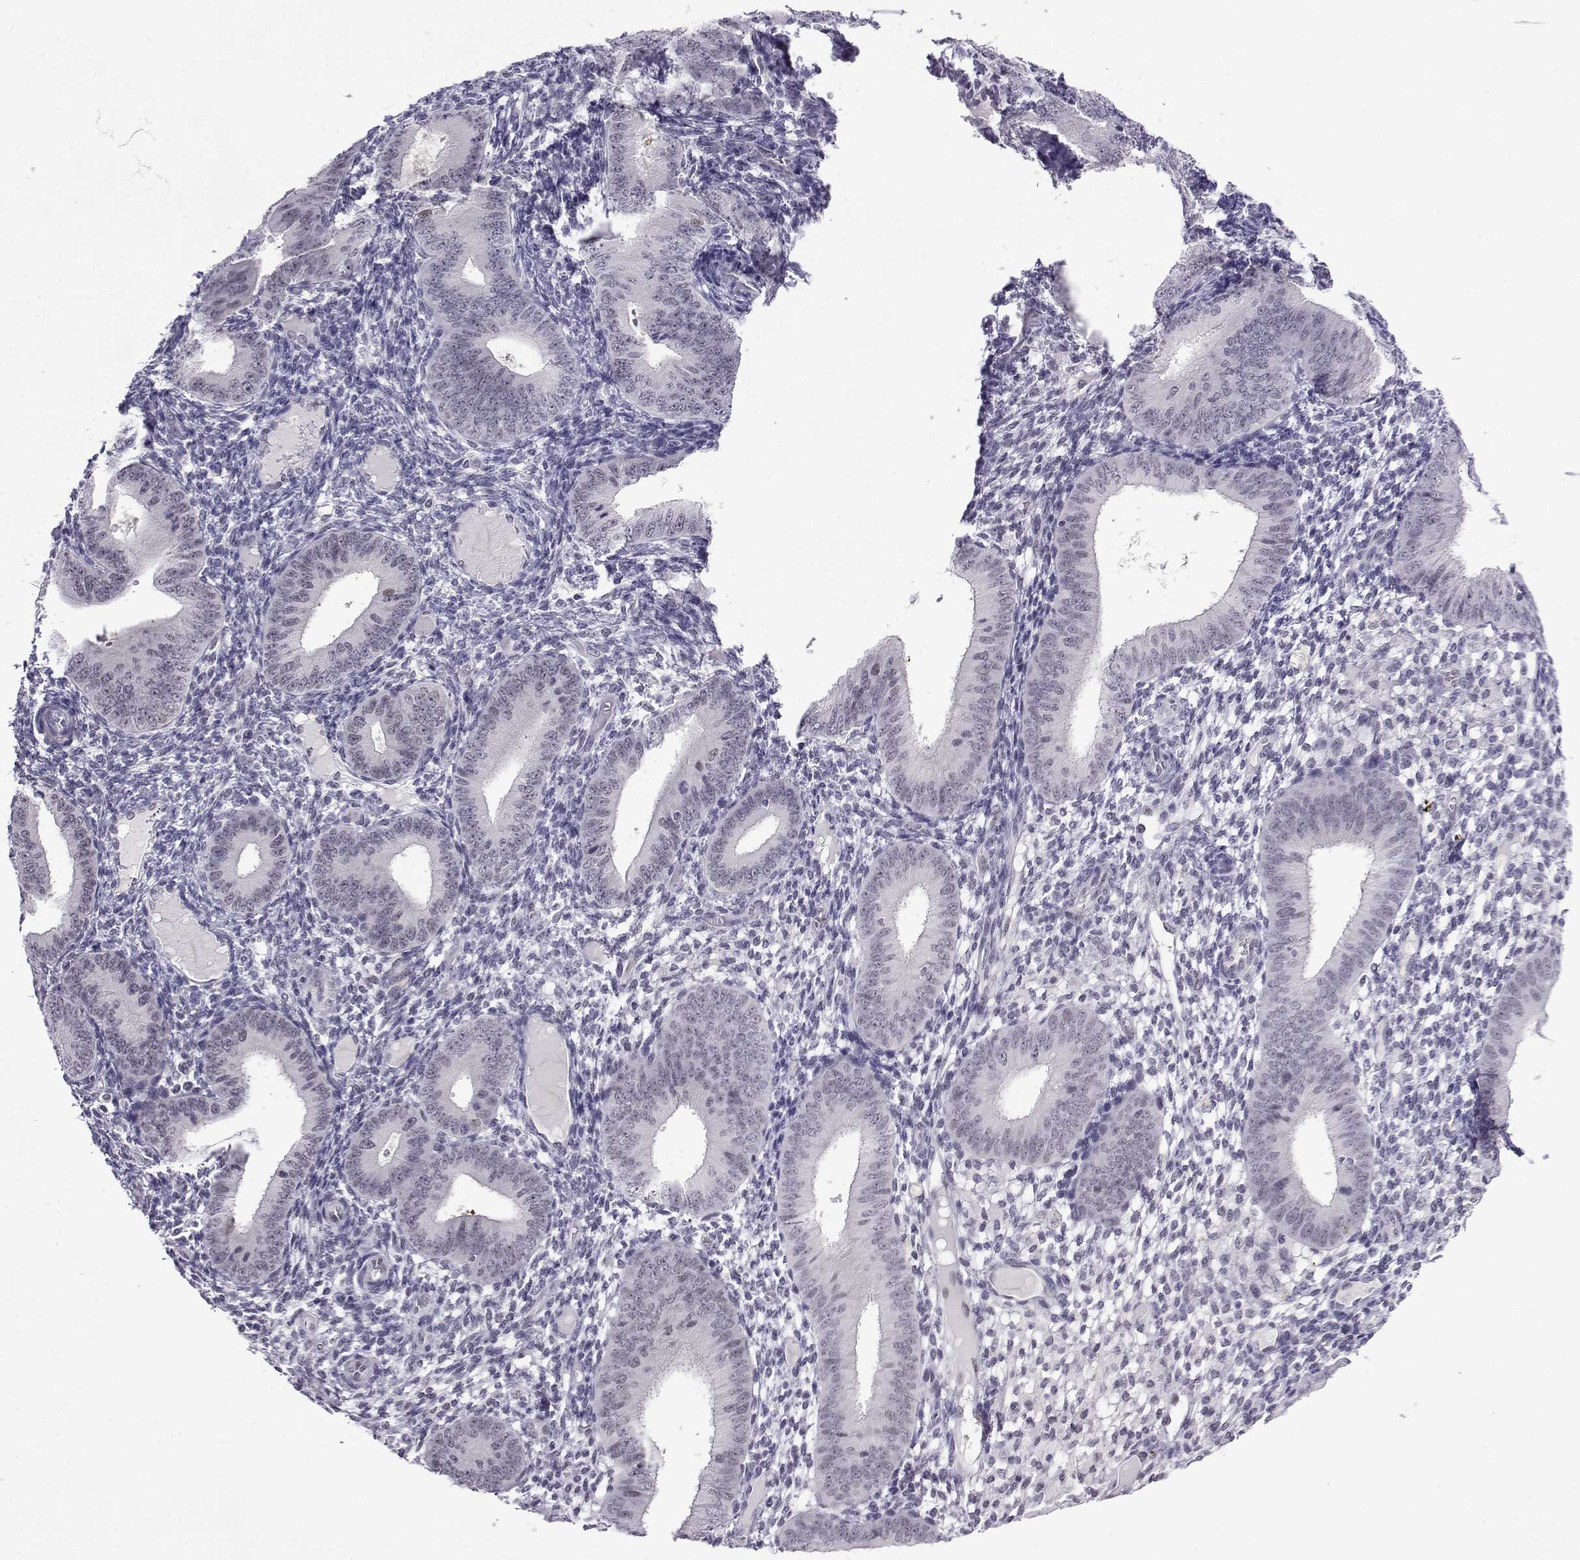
{"staining": {"intensity": "negative", "quantity": "none", "location": "none"}, "tissue": "endometrium", "cell_type": "Cells in endometrial stroma", "image_type": "normal", "snomed": [{"axis": "morphology", "description": "Normal tissue, NOS"}, {"axis": "topography", "description": "Endometrium"}], "caption": "Immunohistochemistry (IHC) image of unremarkable endometrium stained for a protein (brown), which exhibits no expression in cells in endometrial stroma.", "gene": "MED26", "patient": {"sex": "female", "age": 39}}